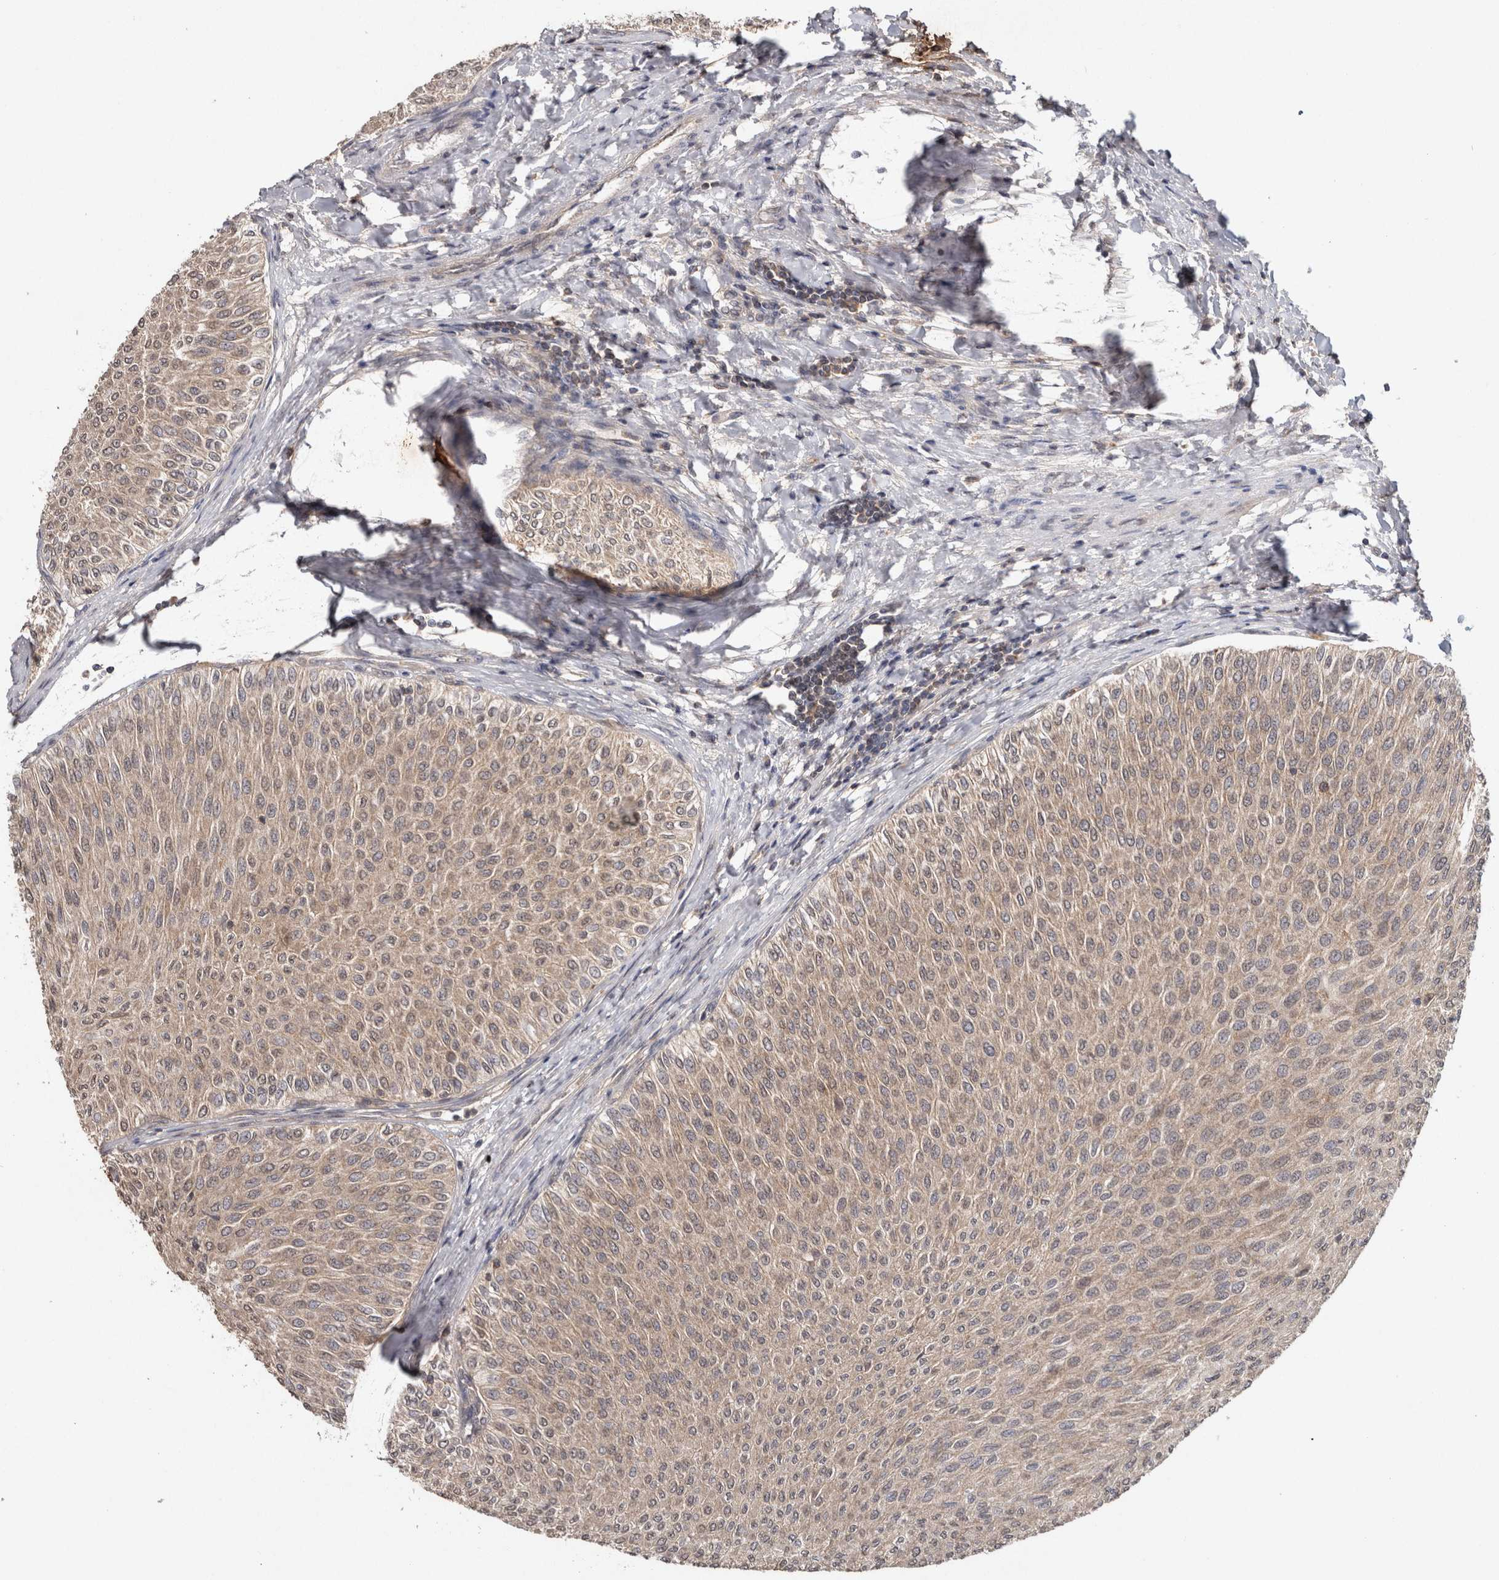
{"staining": {"intensity": "weak", "quantity": ">75%", "location": "cytoplasmic/membranous"}, "tissue": "urothelial cancer", "cell_type": "Tumor cells", "image_type": "cancer", "snomed": [{"axis": "morphology", "description": "Urothelial carcinoma, Low grade"}, {"axis": "topography", "description": "Urinary bladder"}], "caption": "Protein staining demonstrates weak cytoplasmic/membranous staining in approximately >75% of tumor cells in low-grade urothelial carcinoma. The staining is performed using DAB (3,3'-diaminobenzidine) brown chromogen to label protein expression. The nuclei are counter-stained blue using hematoxylin.", "gene": "HMOX2", "patient": {"sex": "male", "age": 78}}